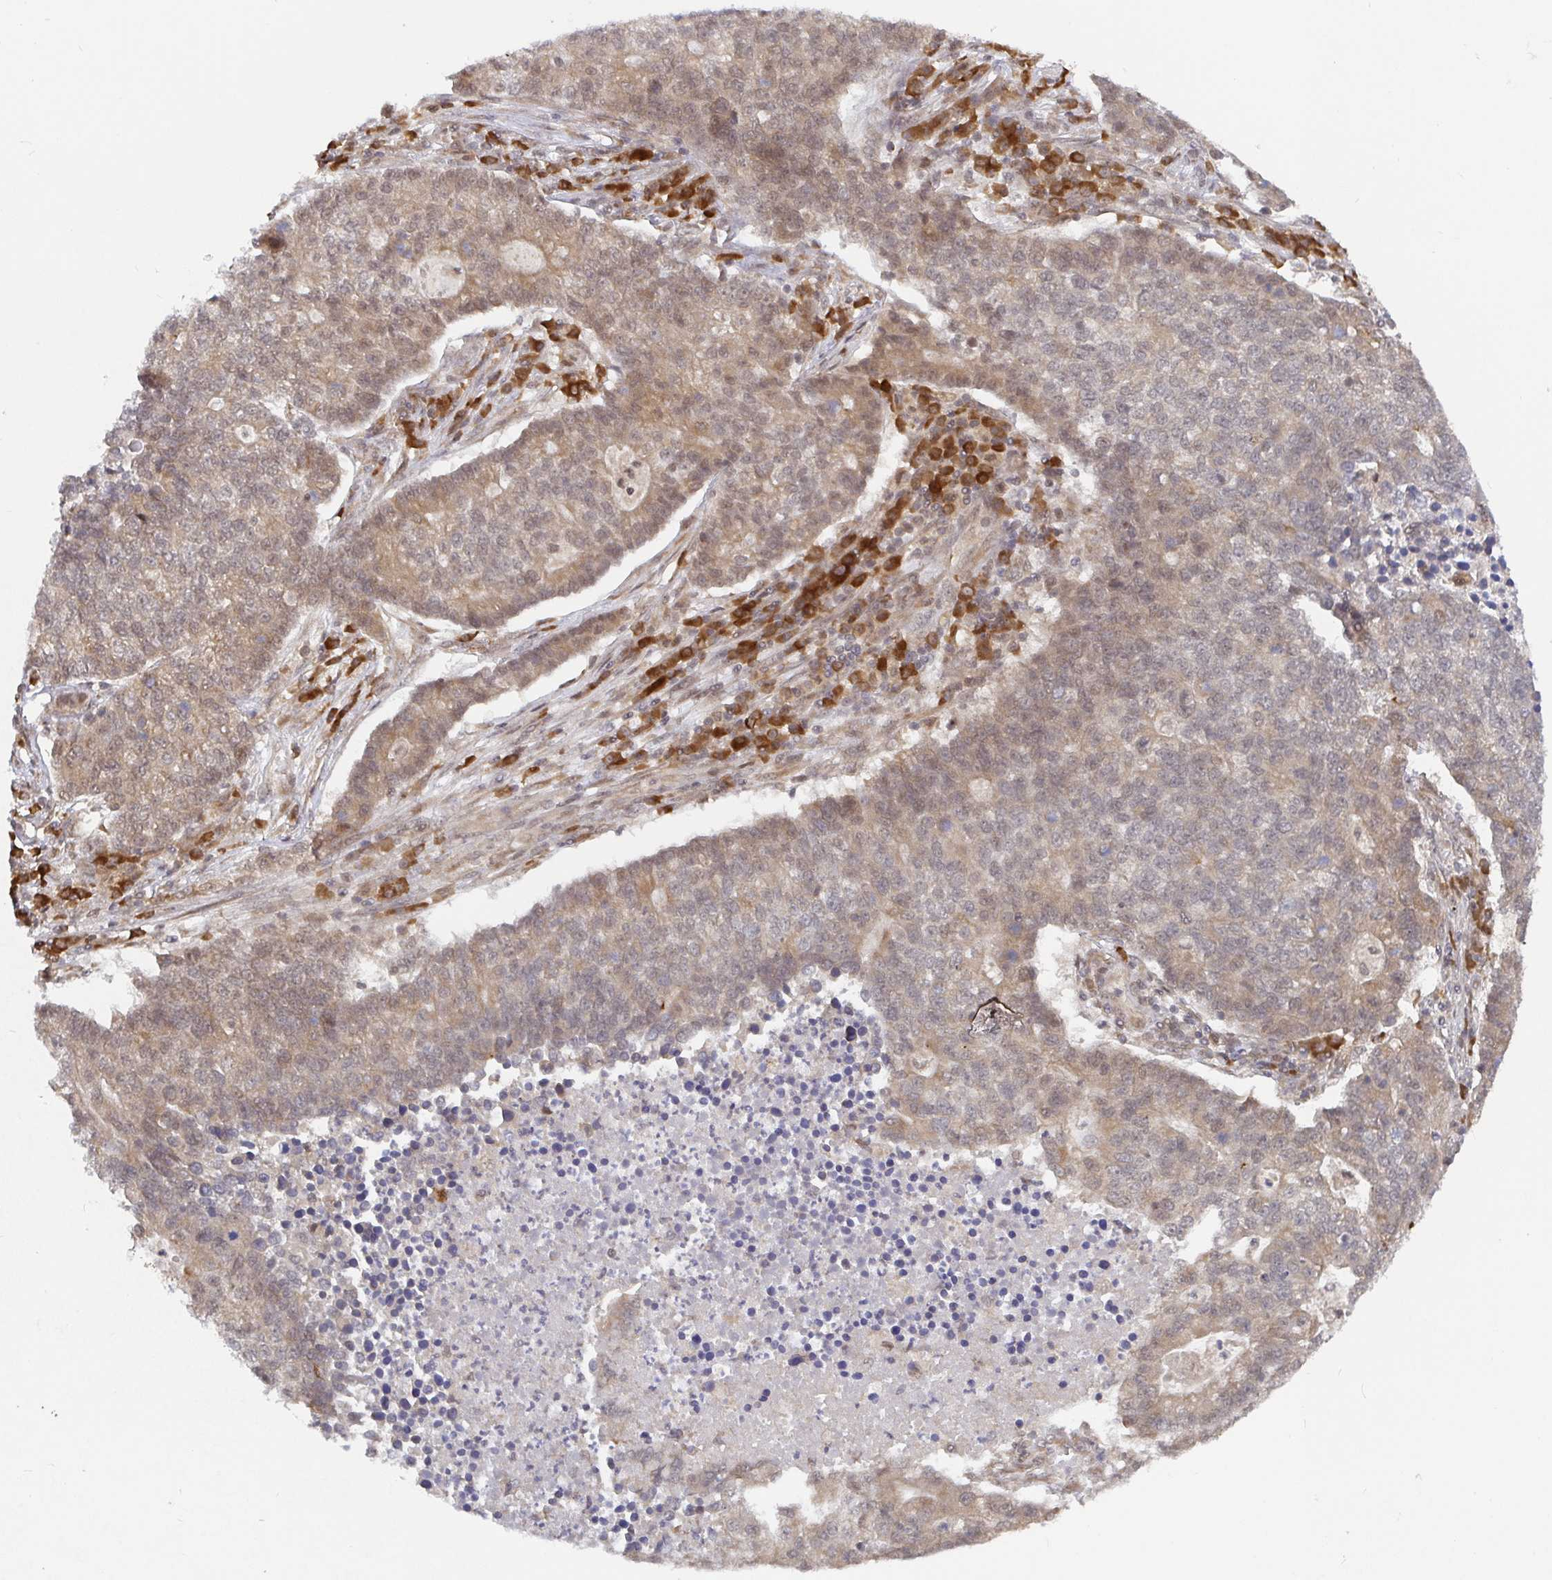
{"staining": {"intensity": "moderate", "quantity": "25%-75%", "location": "cytoplasmic/membranous"}, "tissue": "lung cancer", "cell_type": "Tumor cells", "image_type": "cancer", "snomed": [{"axis": "morphology", "description": "Adenocarcinoma, NOS"}, {"axis": "topography", "description": "Lung"}], "caption": "Adenocarcinoma (lung) tissue demonstrates moderate cytoplasmic/membranous positivity in about 25%-75% of tumor cells", "gene": "ALG1", "patient": {"sex": "male", "age": 57}}